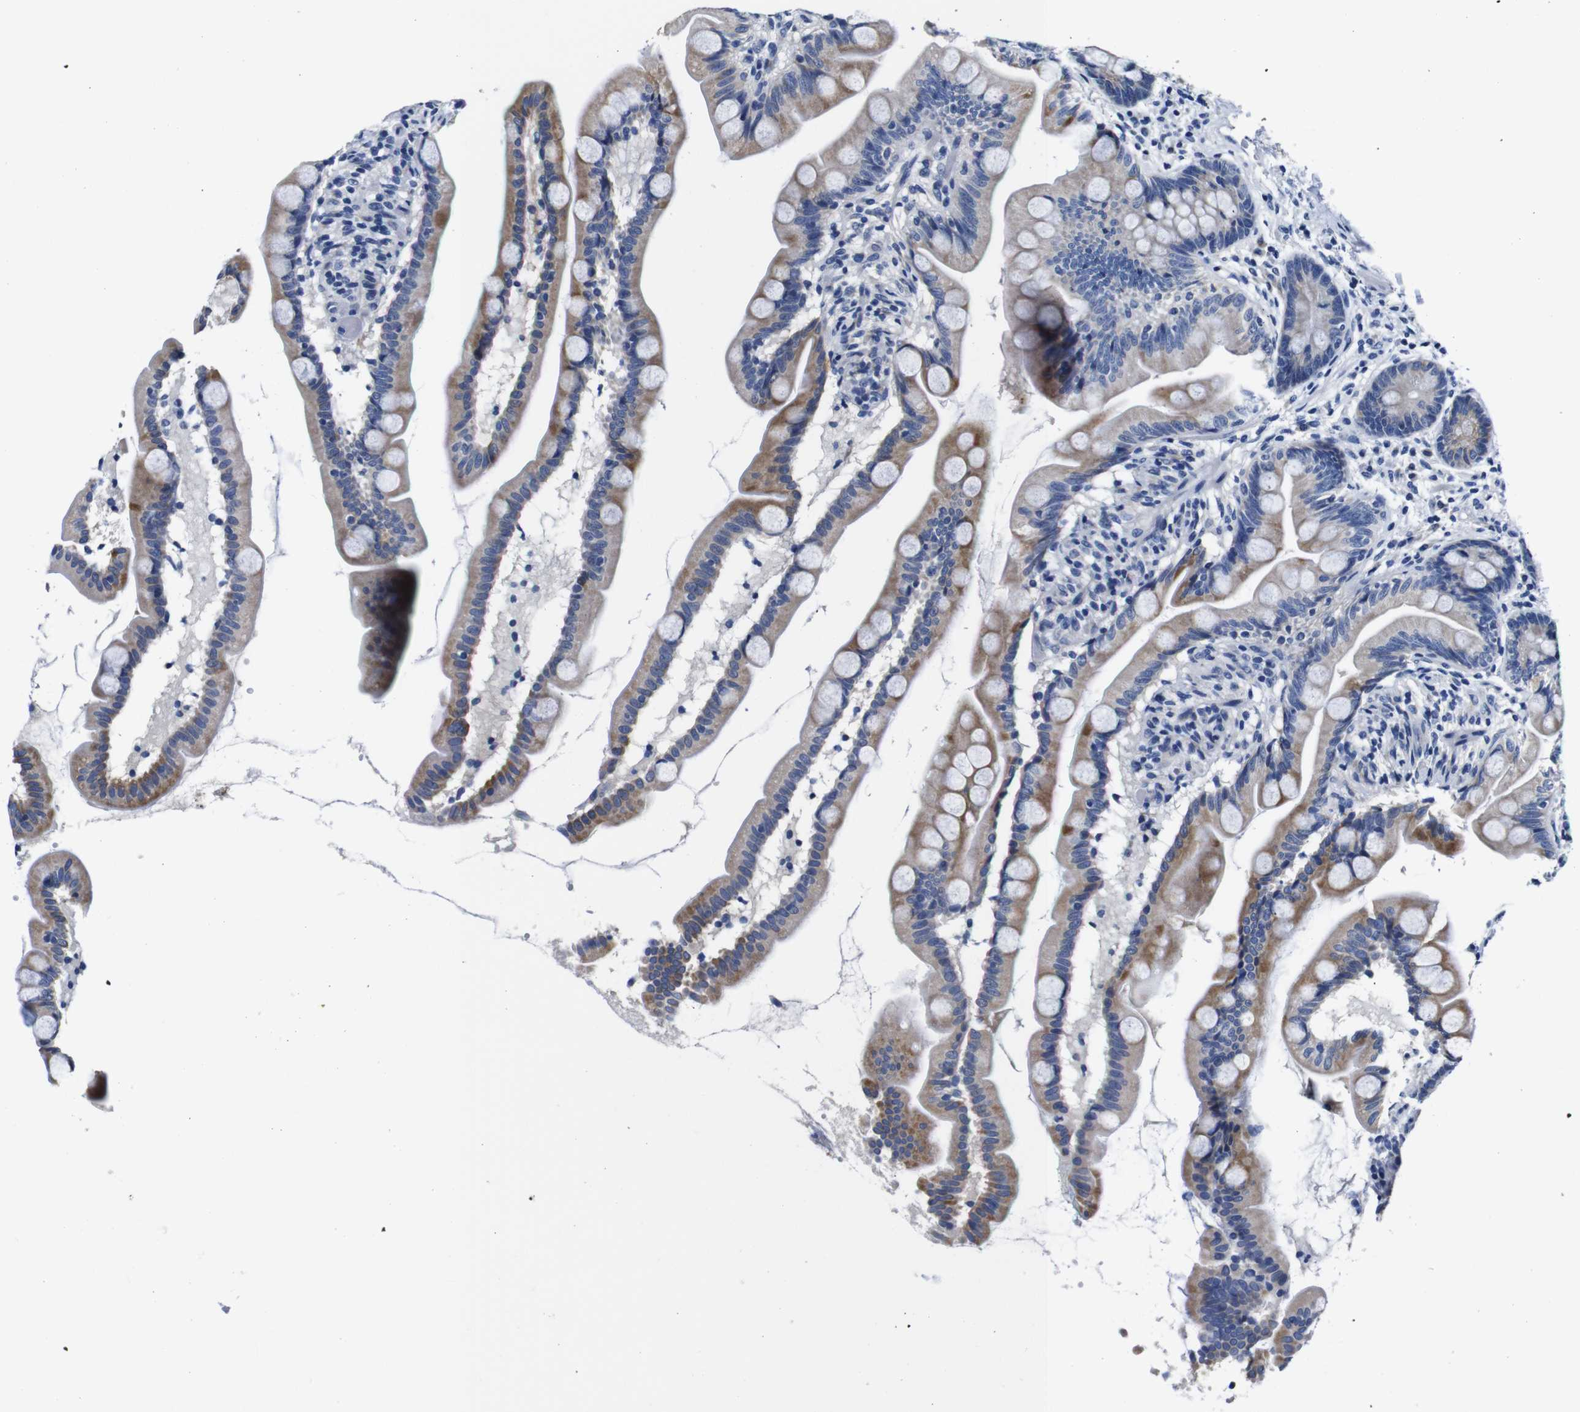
{"staining": {"intensity": "moderate", "quantity": ">75%", "location": "cytoplasmic/membranous"}, "tissue": "small intestine", "cell_type": "Glandular cells", "image_type": "normal", "snomed": [{"axis": "morphology", "description": "Normal tissue, NOS"}, {"axis": "topography", "description": "Small intestine"}], "caption": "Protein staining of benign small intestine displays moderate cytoplasmic/membranous expression in approximately >75% of glandular cells.", "gene": "SNX19", "patient": {"sex": "female", "age": 56}}